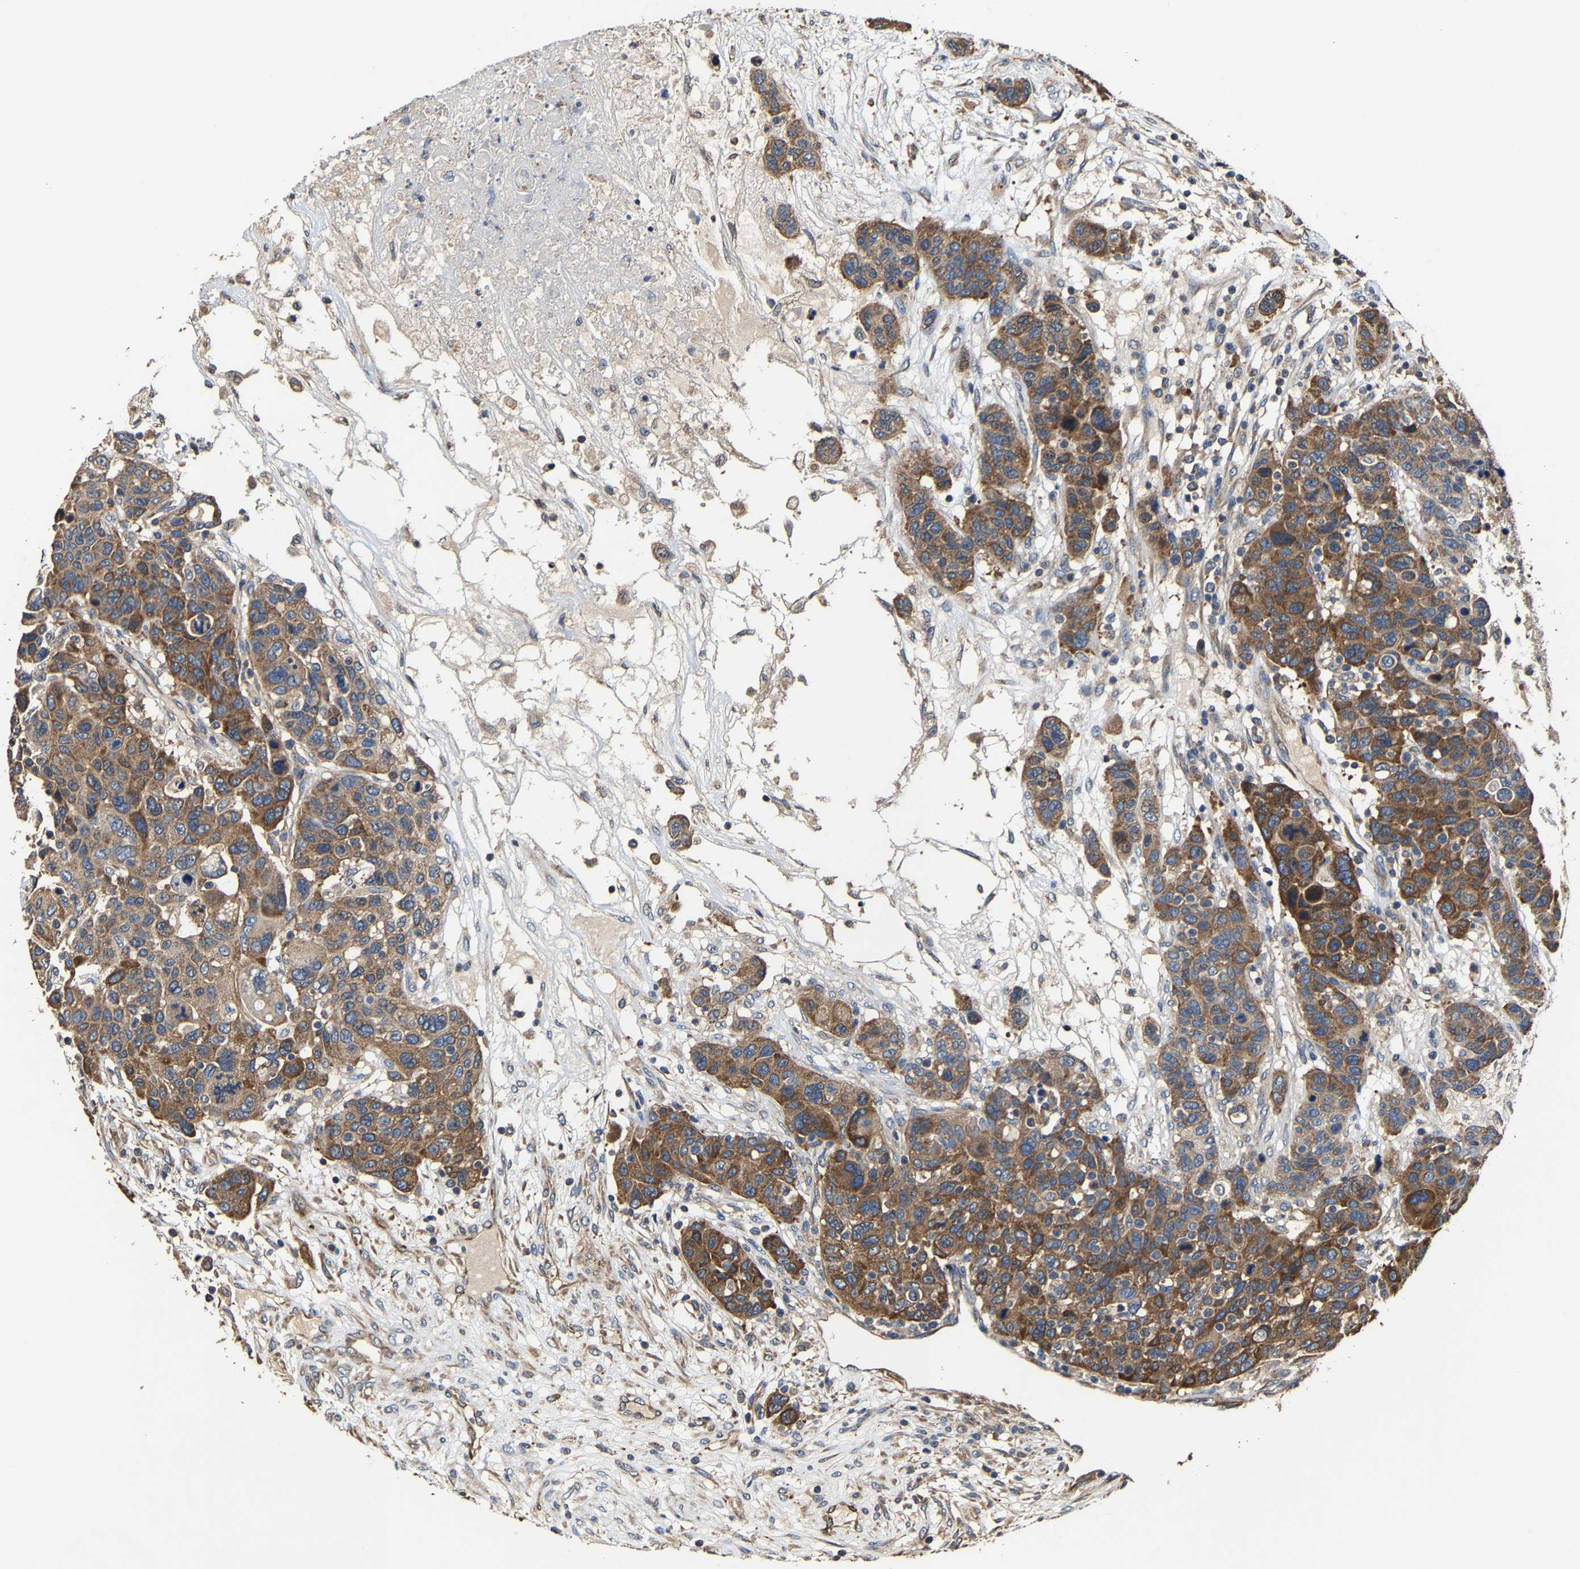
{"staining": {"intensity": "moderate", "quantity": ">75%", "location": "cytoplasmic/membranous"}, "tissue": "breast cancer", "cell_type": "Tumor cells", "image_type": "cancer", "snomed": [{"axis": "morphology", "description": "Duct carcinoma"}, {"axis": "topography", "description": "Breast"}], "caption": "Protein staining exhibits moderate cytoplasmic/membranous staining in about >75% of tumor cells in invasive ductal carcinoma (breast).", "gene": "GFRA3", "patient": {"sex": "female", "age": 37}}